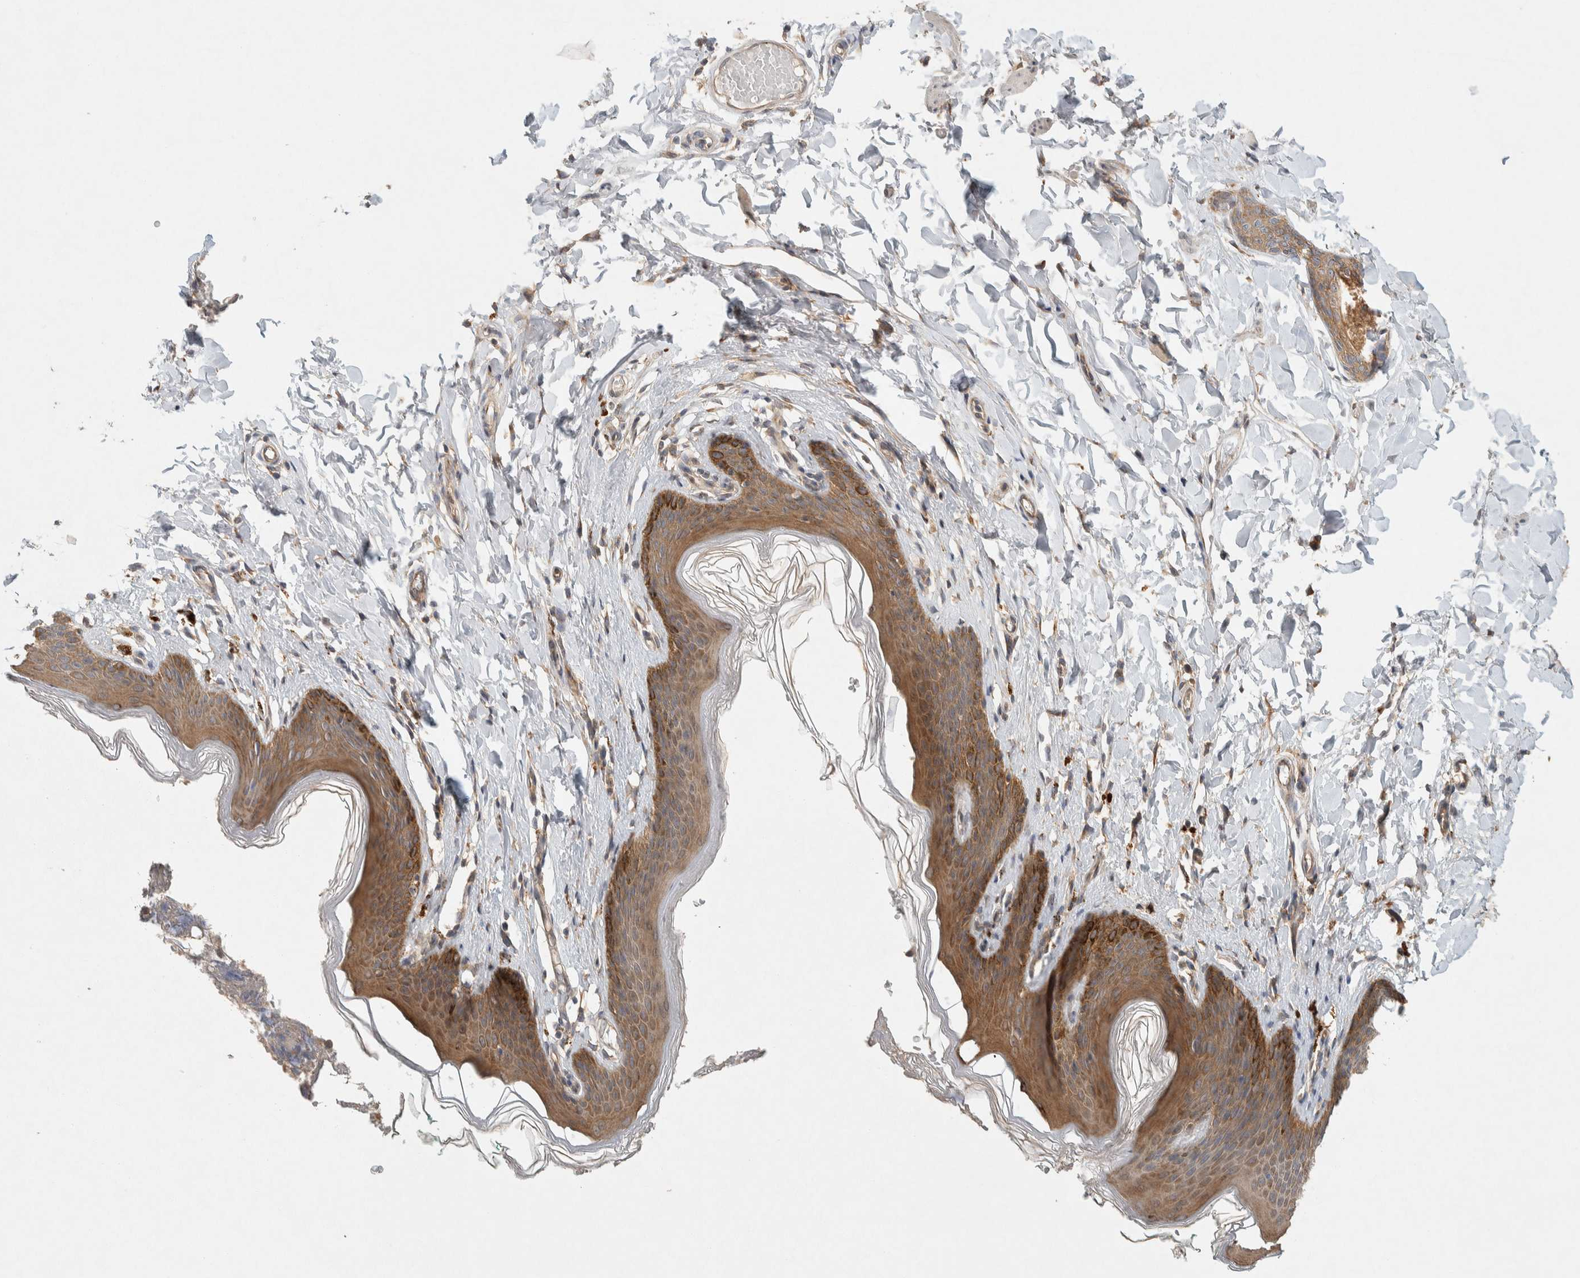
{"staining": {"intensity": "moderate", "quantity": ">75%", "location": "cytoplasmic/membranous,nuclear"}, "tissue": "skin", "cell_type": "Epidermal cells", "image_type": "normal", "snomed": [{"axis": "morphology", "description": "Normal tissue, NOS"}, {"axis": "topography", "description": "Vulva"}], "caption": "Immunohistochemistry (IHC) photomicrograph of unremarkable skin stained for a protein (brown), which reveals medium levels of moderate cytoplasmic/membranous,nuclear expression in about >75% of epidermal cells.", "gene": "PXK", "patient": {"sex": "female", "age": 66}}